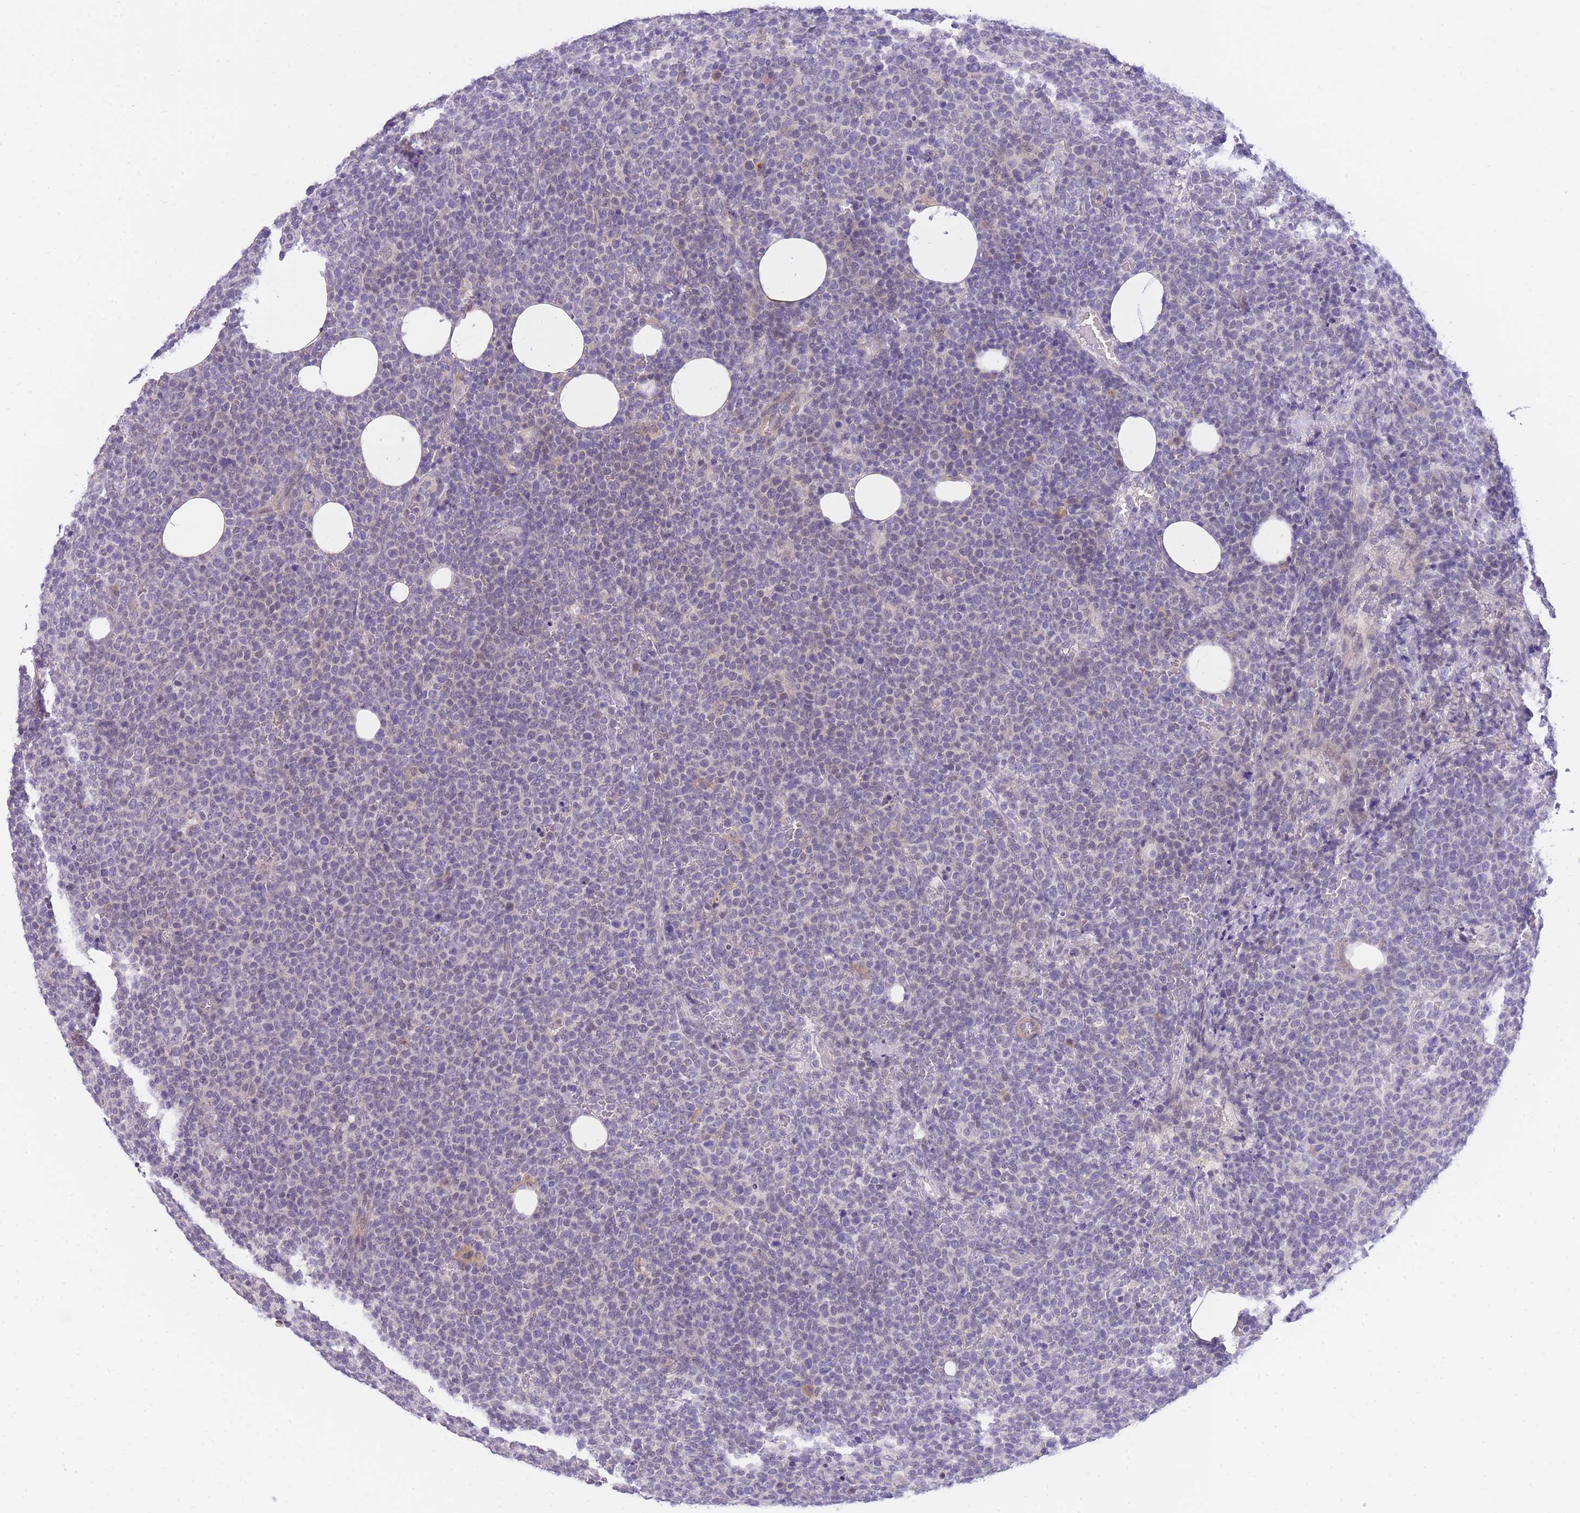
{"staining": {"intensity": "negative", "quantity": "none", "location": "none"}, "tissue": "lymphoma", "cell_type": "Tumor cells", "image_type": "cancer", "snomed": [{"axis": "morphology", "description": "Malignant lymphoma, non-Hodgkin's type, High grade"}, {"axis": "topography", "description": "Lymph node"}], "caption": "The immunohistochemistry (IHC) histopathology image has no significant expression in tumor cells of high-grade malignant lymphoma, non-Hodgkin's type tissue.", "gene": "PRR23B", "patient": {"sex": "male", "age": 61}}